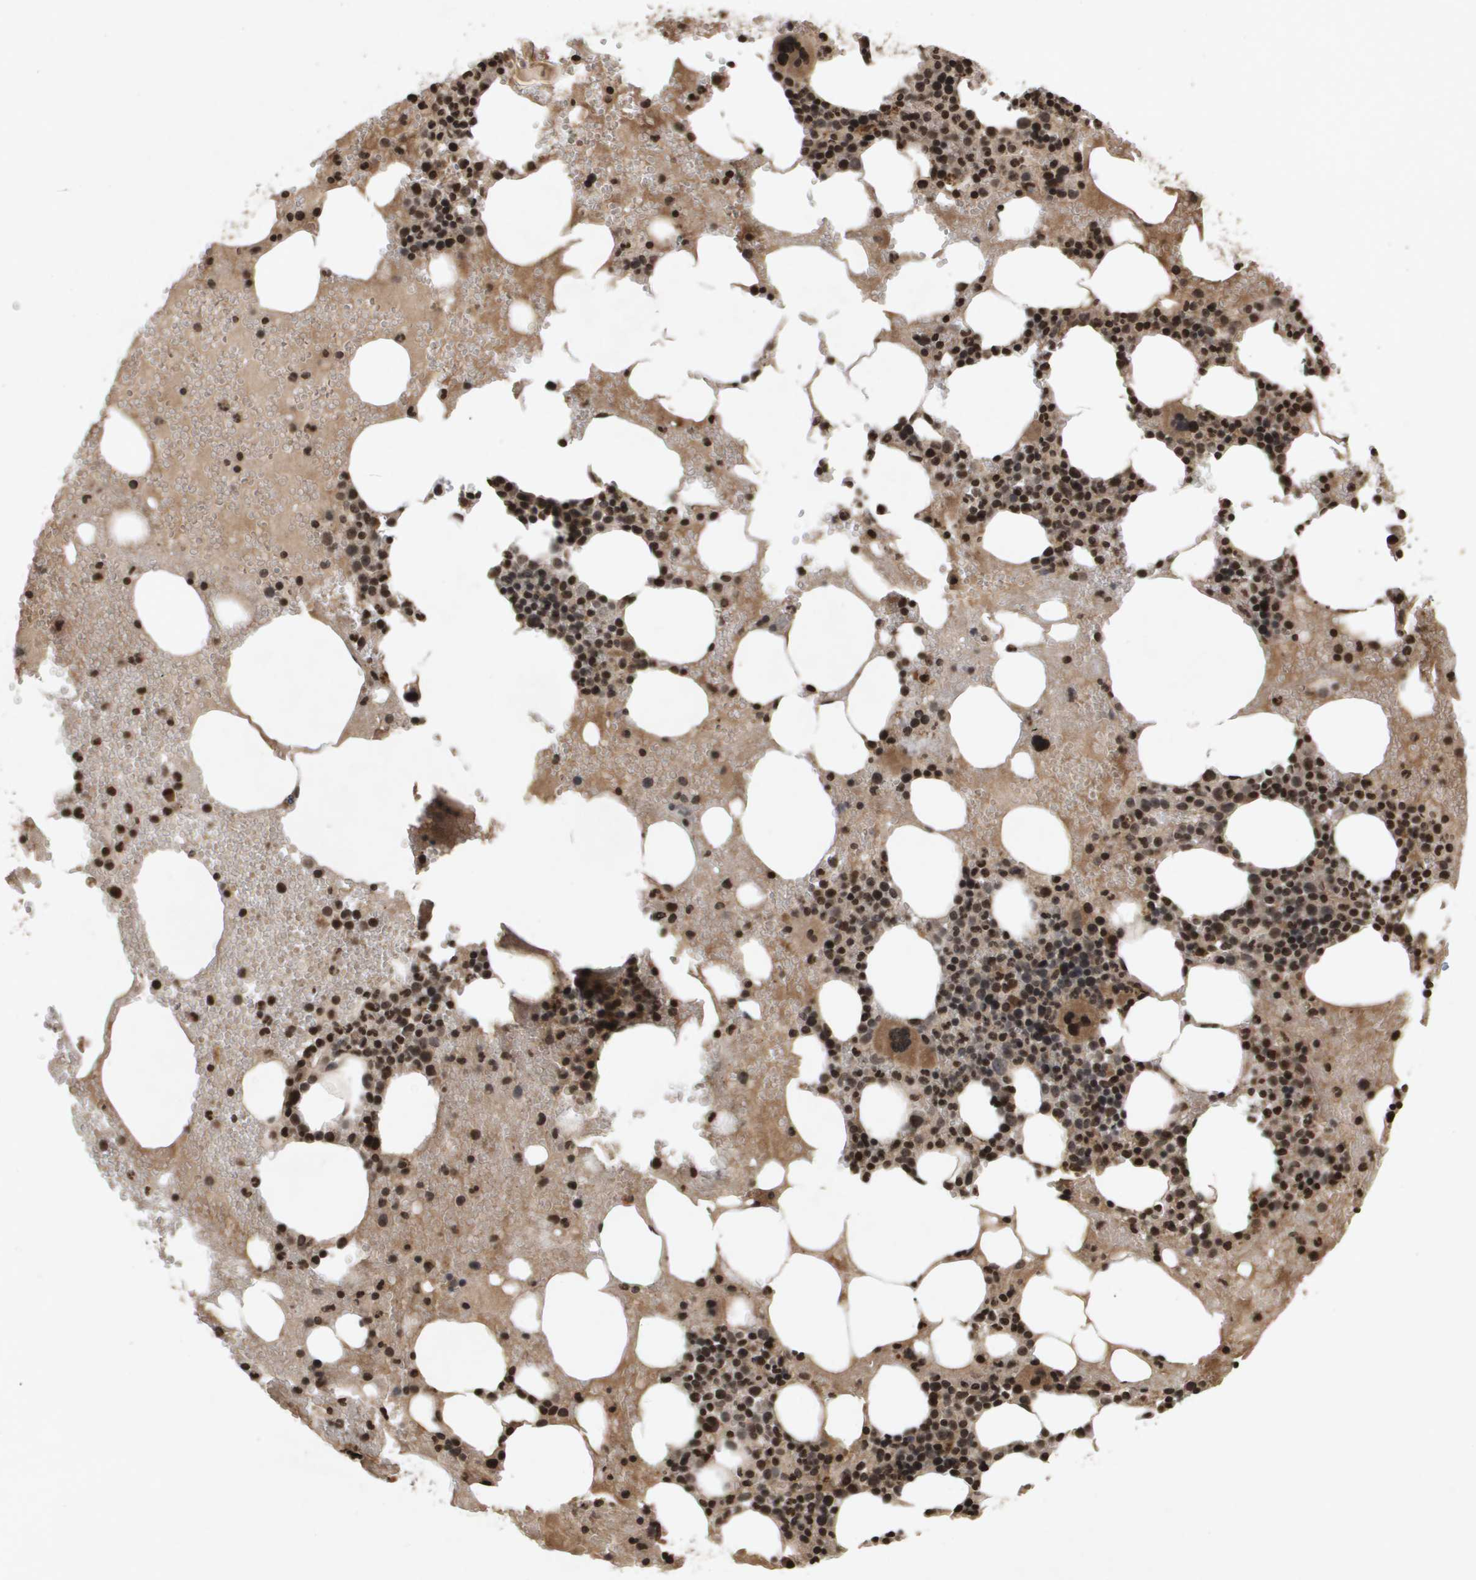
{"staining": {"intensity": "strong", "quantity": ">75%", "location": "cytoplasmic/membranous,nuclear"}, "tissue": "bone marrow", "cell_type": "Hematopoietic cells", "image_type": "normal", "snomed": [{"axis": "morphology", "description": "Normal tissue, NOS"}, {"axis": "morphology", "description": "Inflammation, NOS"}, {"axis": "topography", "description": "Bone marrow"}], "caption": "Human bone marrow stained with a brown dye demonstrates strong cytoplasmic/membranous,nuclear positive staining in about >75% of hematopoietic cells.", "gene": "HSPA6", "patient": {"sex": "female", "age": 78}}